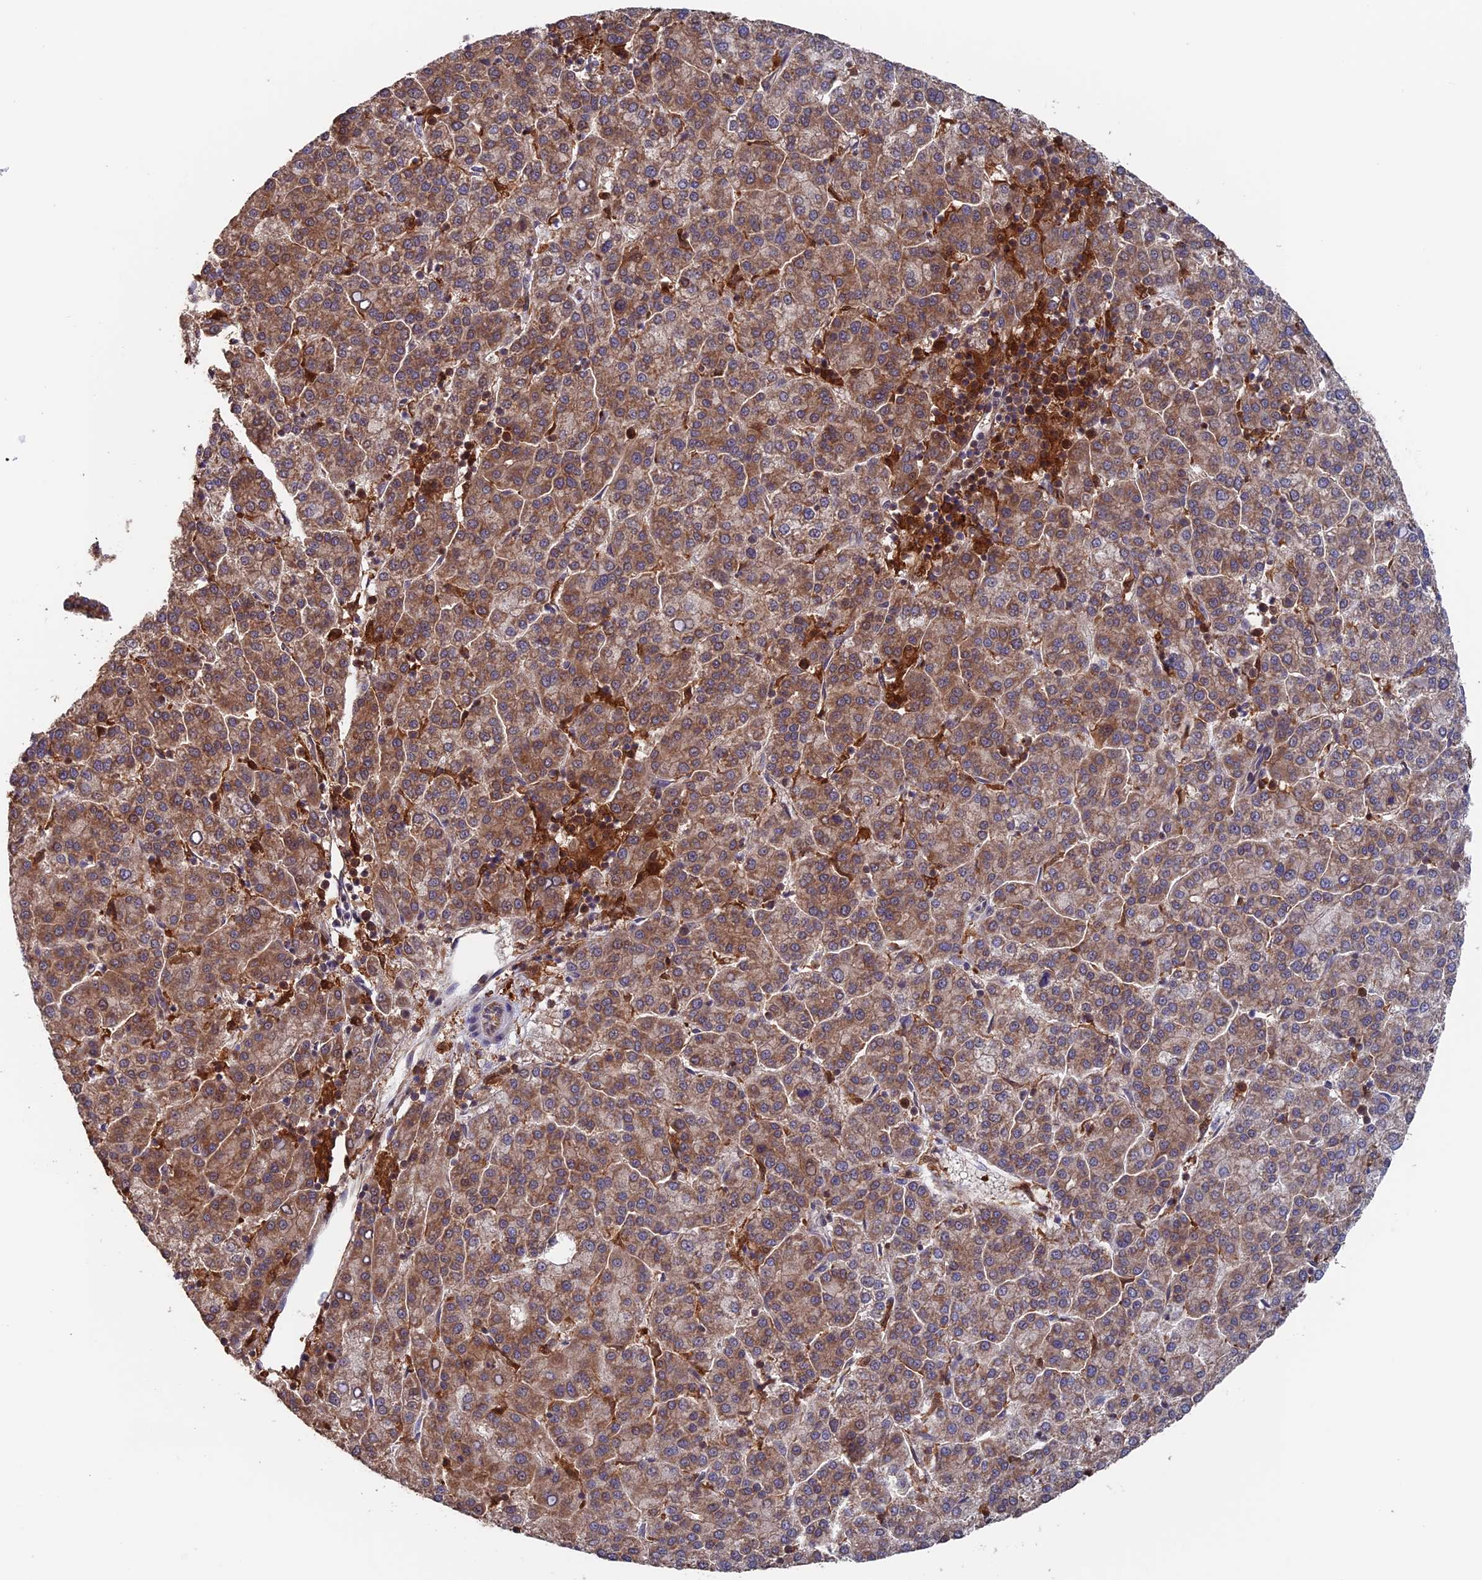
{"staining": {"intensity": "moderate", "quantity": "25%-75%", "location": "cytoplasmic/membranous"}, "tissue": "liver cancer", "cell_type": "Tumor cells", "image_type": "cancer", "snomed": [{"axis": "morphology", "description": "Carcinoma, Hepatocellular, NOS"}, {"axis": "topography", "description": "Liver"}], "caption": "High-power microscopy captured an IHC micrograph of liver cancer, revealing moderate cytoplasmic/membranous expression in approximately 25%-75% of tumor cells. The protein is shown in brown color, while the nuclei are stained blue.", "gene": "DTYMK", "patient": {"sex": "female", "age": 58}}